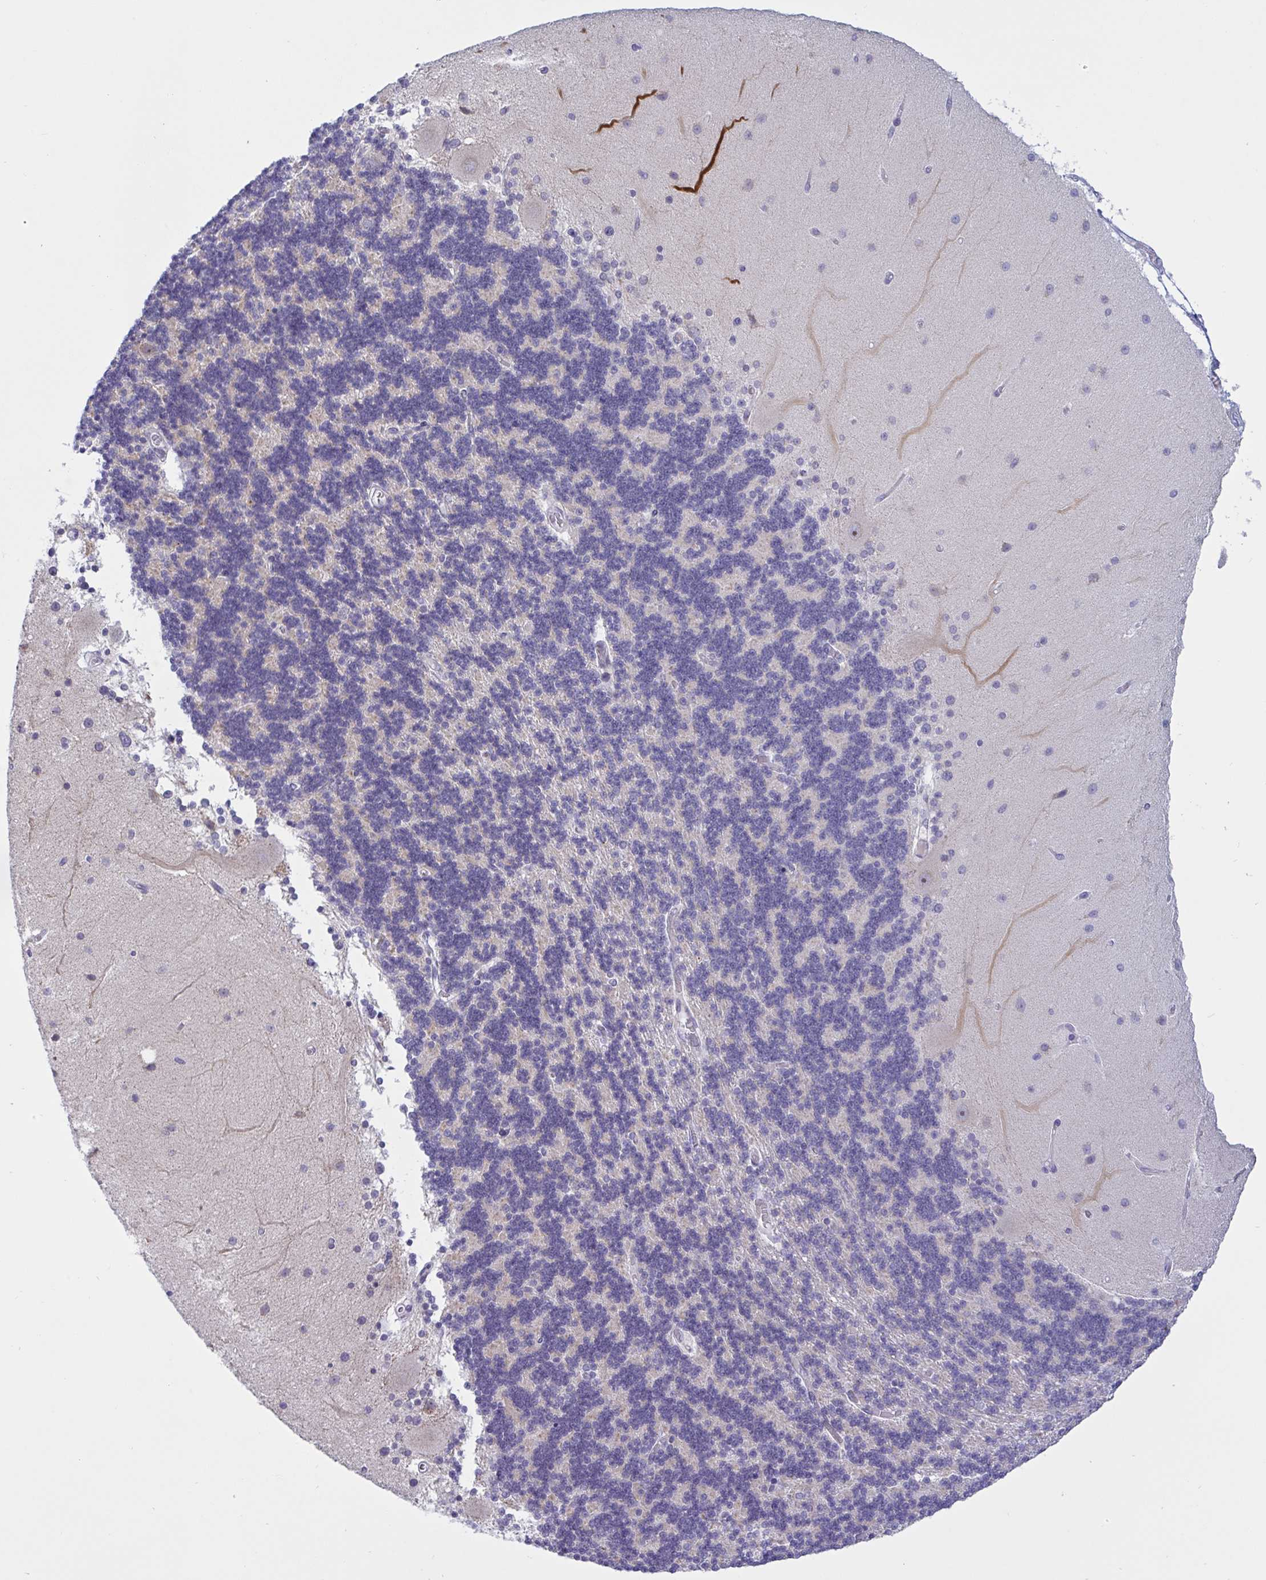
{"staining": {"intensity": "negative", "quantity": "none", "location": "none"}, "tissue": "cerebellum", "cell_type": "Cells in granular layer", "image_type": "normal", "snomed": [{"axis": "morphology", "description": "Normal tissue, NOS"}, {"axis": "topography", "description": "Cerebellum"}], "caption": "Photomicrograph shows no protein expression in cells in granular layer of normal cerebellum. (Brightfield microscopy of DAB (3,3'-diaminobenzidine) immunohistochemistry at high magnification).", "gene": "DOCK11", "patient": {"sex": "female", "age": 54}}